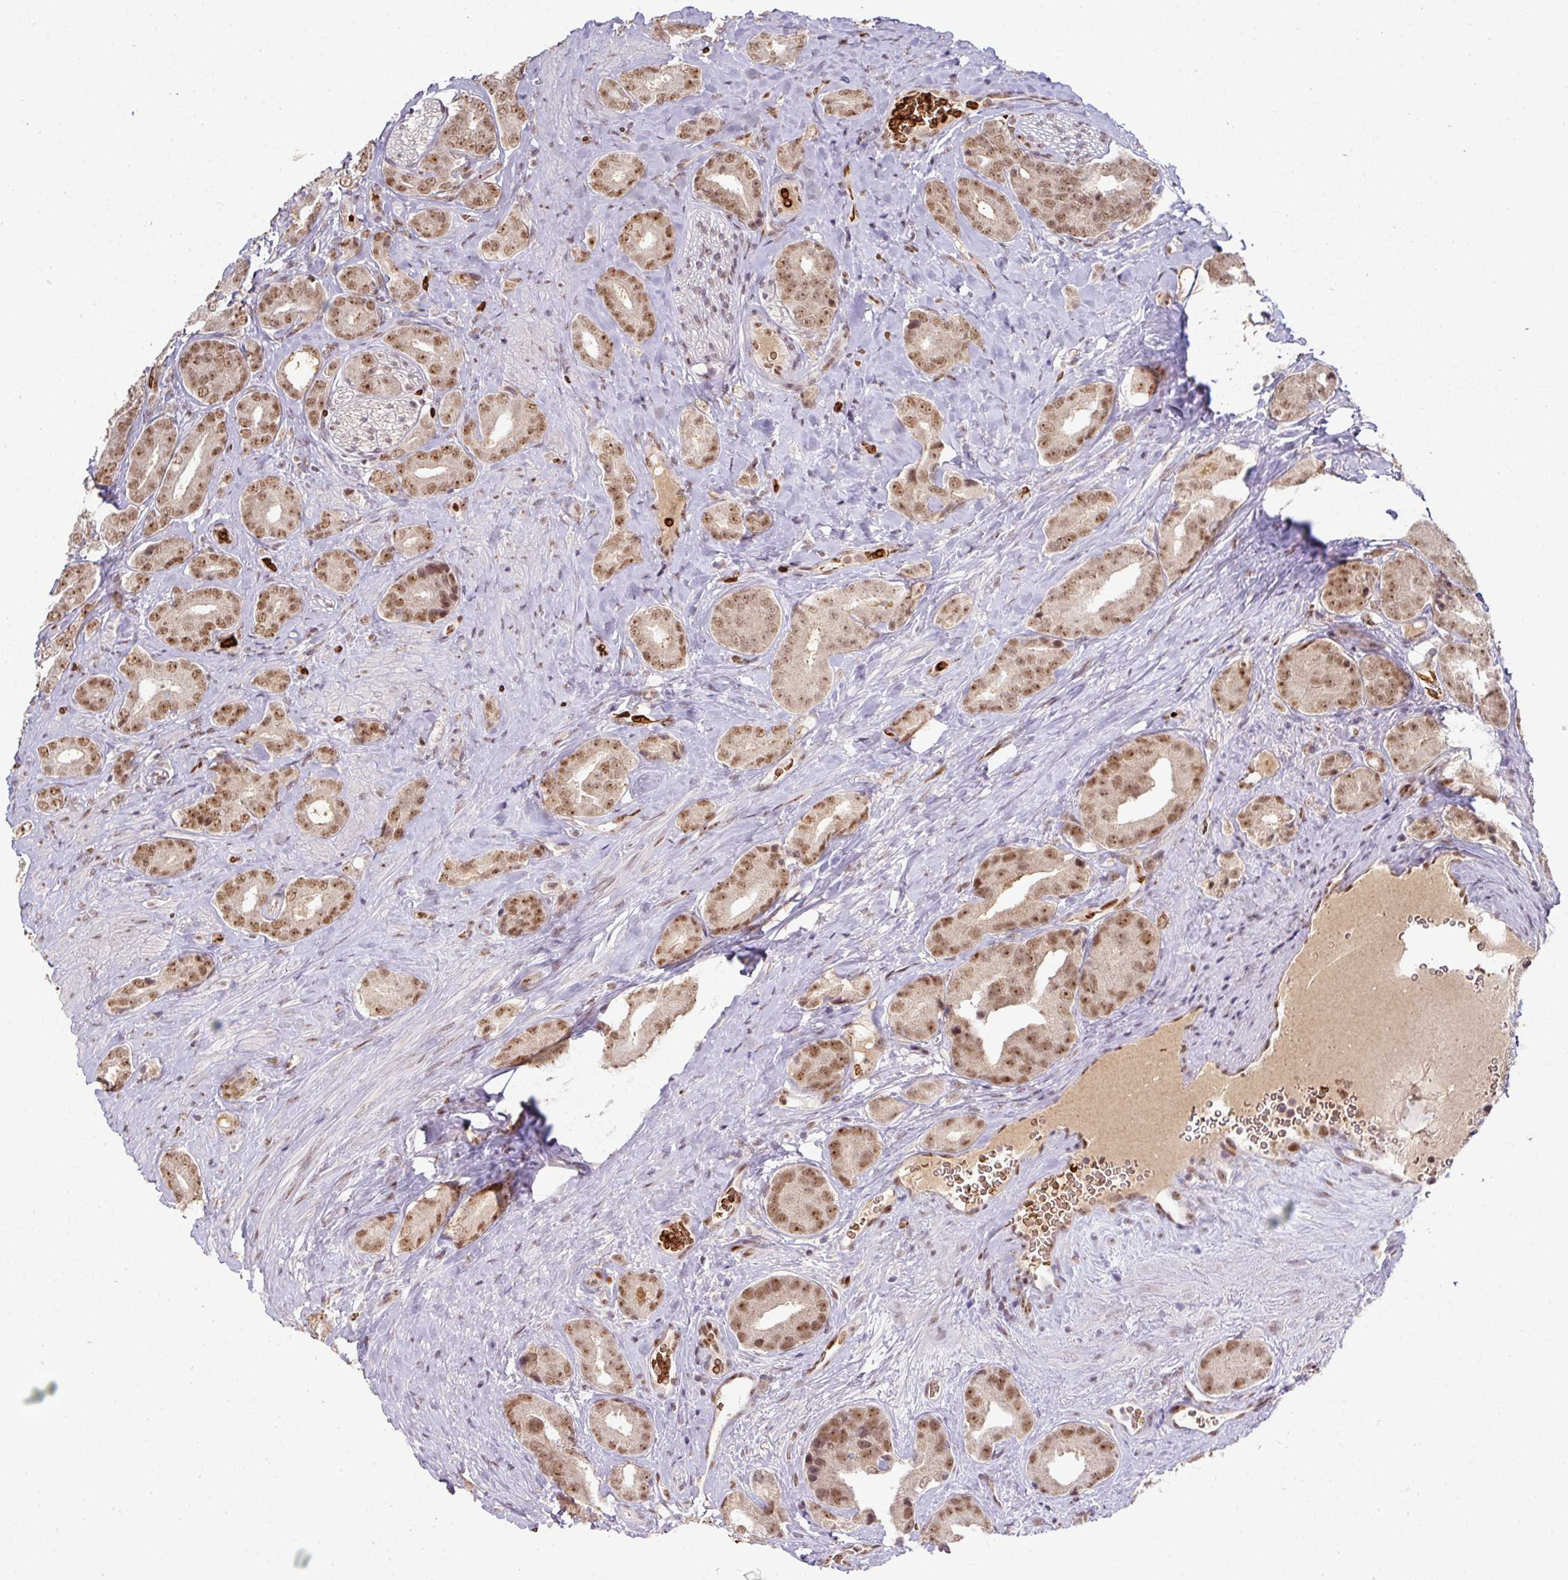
{"staining": {"intensity": "moderate", "quantity": ">75%", "location": "nuclear"}, "tissue": "prostate cancer", "cell_type": "Tumor cells", "image_type": "cancer", "snomed": [{"axis": "morphology", "description": "Adenocarcinoma, High grade"}, {"axis": "topography", "description": "Prostate"}], "caption": "The photomicrograph reveals staining of high-grade adenocarcinoma (prostate), revealing moderate nuclear protein expression (brown color) within tumor cells.", "gene": "NEIL1", "patient": {"sex": "male", "age": 63}}